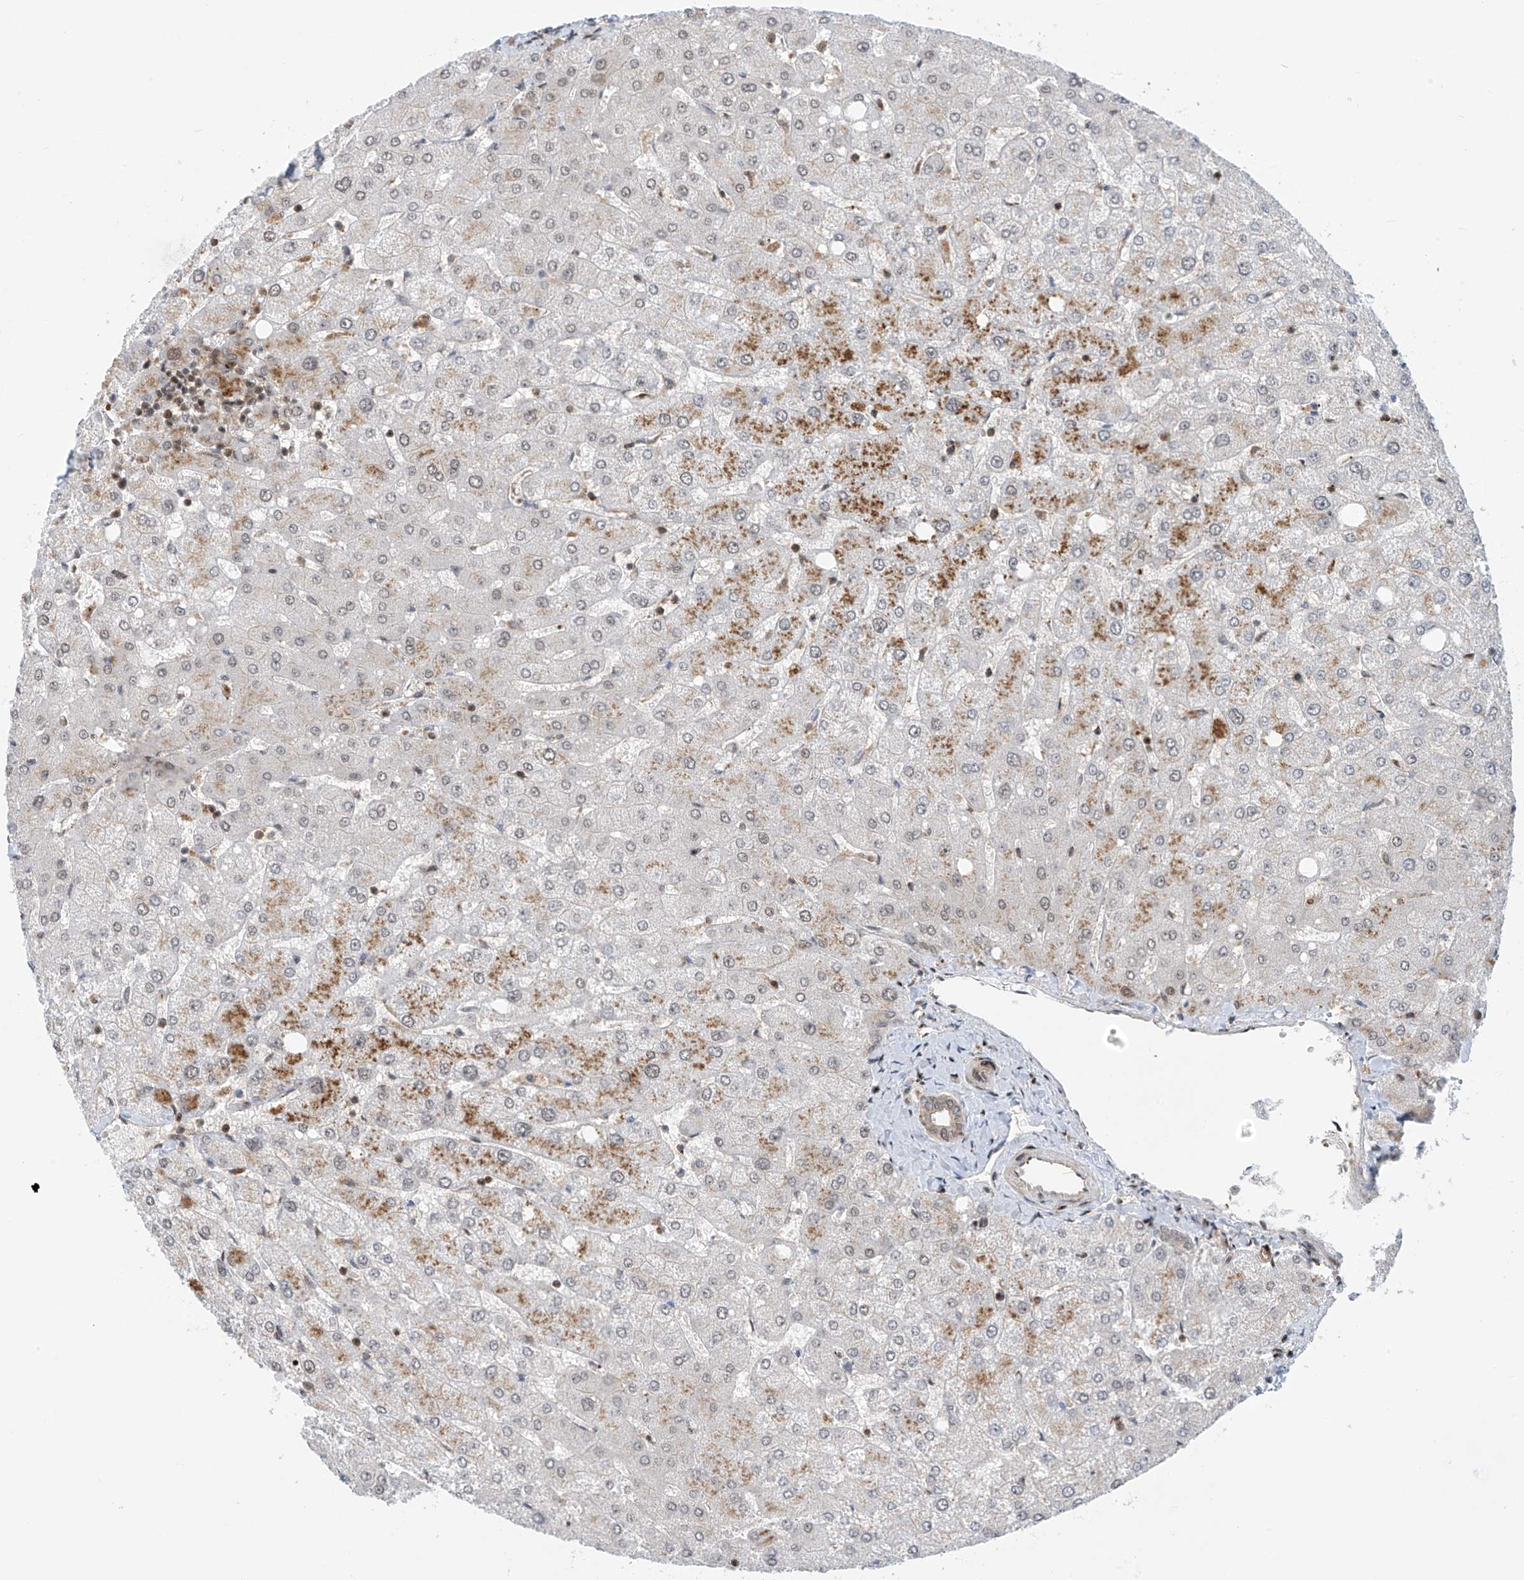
{"staining": {"intensity": "weak", "quantity": ">75%", "location": "cytoplasmic/membranous"}, "tissue": "liver", "cell_type": "Cholangiocytes", "image_type": "normal", "snomed": [{"axis": "morphology", "description": "Normal tissue, NOS"}, {"axis": "topography", "description": "Liver"}], "caption": "The photomicrograph demonstrates a brown stain indicating the presence of a protein in the cytoplasmic/membranous of cholangiocytes in liver. The staining is performed using DAB (3,3'-diaminobenzidine) brown chromogen to label protein expression. The nuclei are counter-stained blue using hematoxylin.", "gene": "LAGE3", "patient": {"sex": "female", "age": 54}}